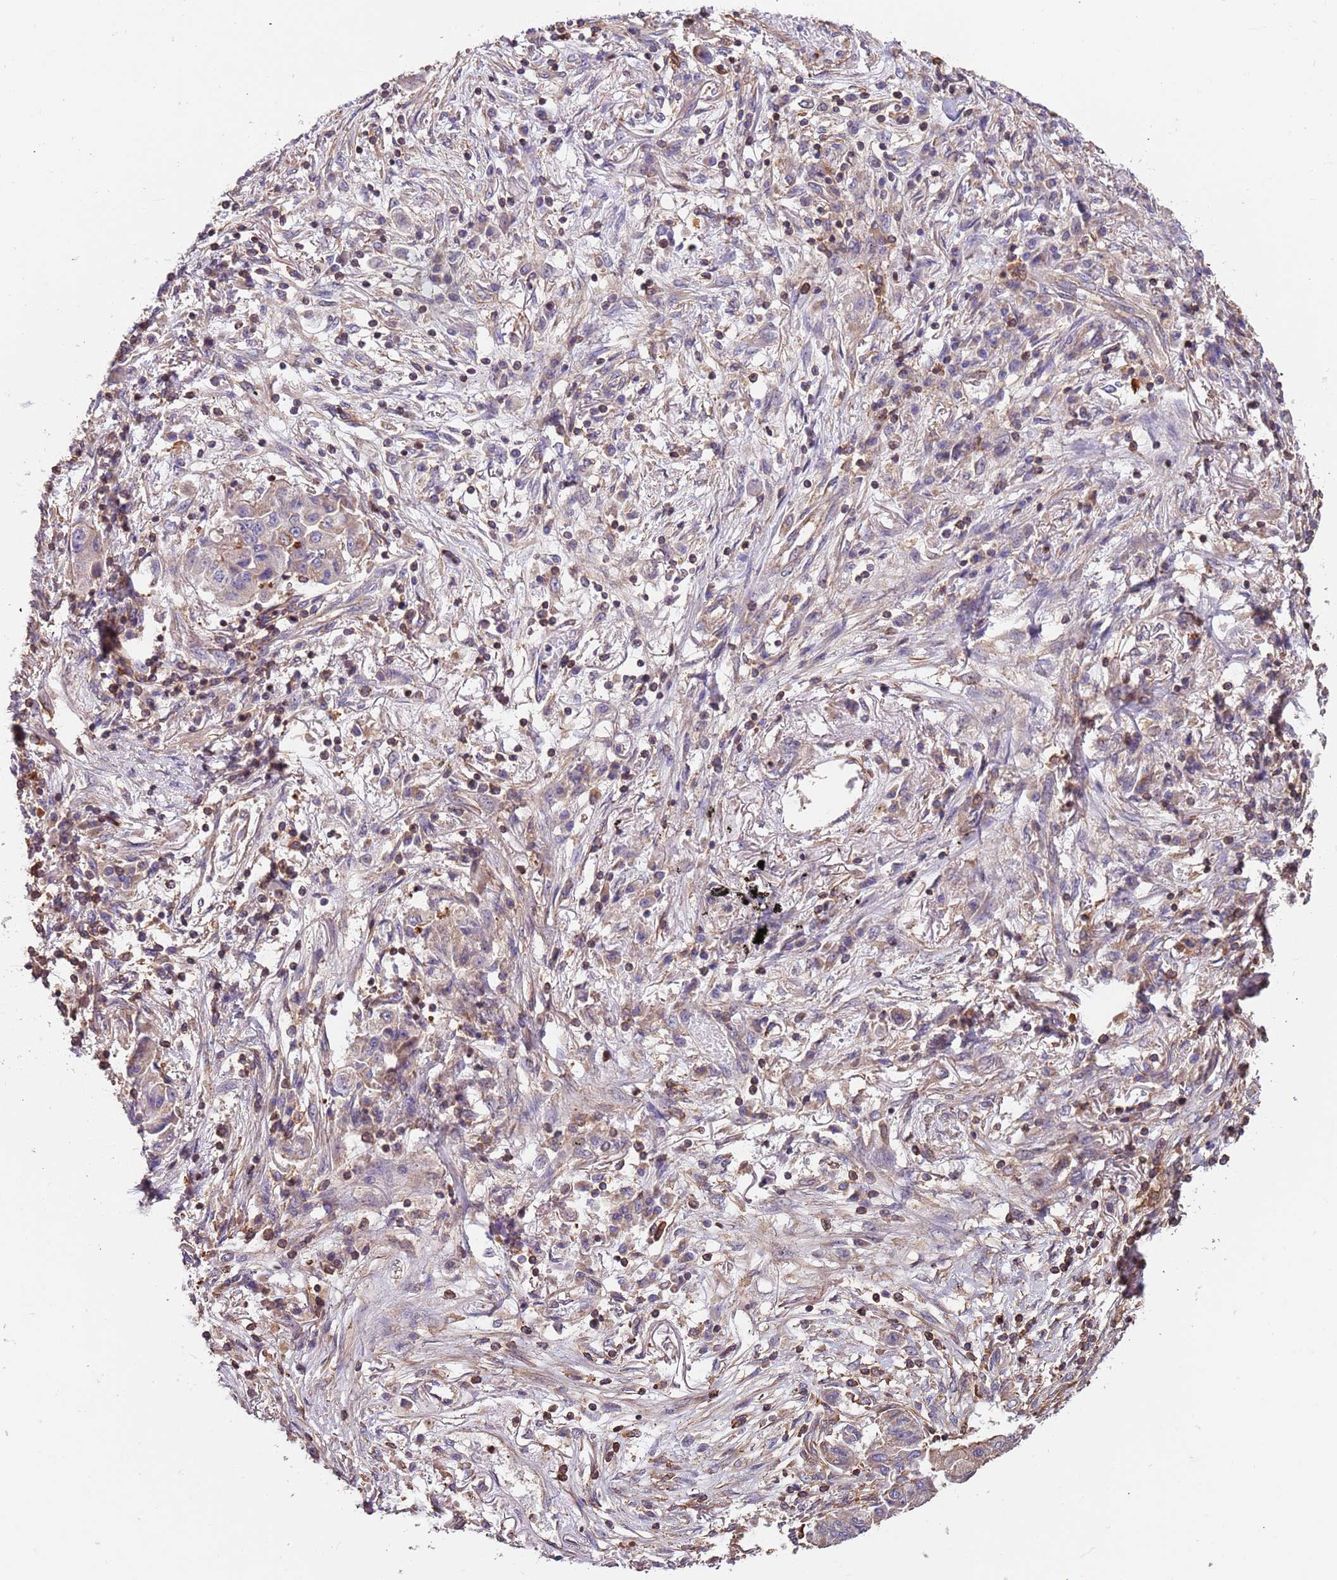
{"staining": {"intensity": "weak", "quantity": "<25%", "location": "cytoplasmic/membranous"}, "tissue": "lung cancer", "cell_type": "Tumor cells", "image_type": "cancer", "snomed": [{"axis": "morphology", "description": "Squamous cell carcinoma, NOS"}, {"axis": "topography", "description": "Lung"}], "caption": "This is a micrograph of IHC staining of lung cancer (squamous cell carcinoma), which shows no positivity in tumor cells.", "gene": "SYT4", "patient": {"sex": "male", "age": 74}}